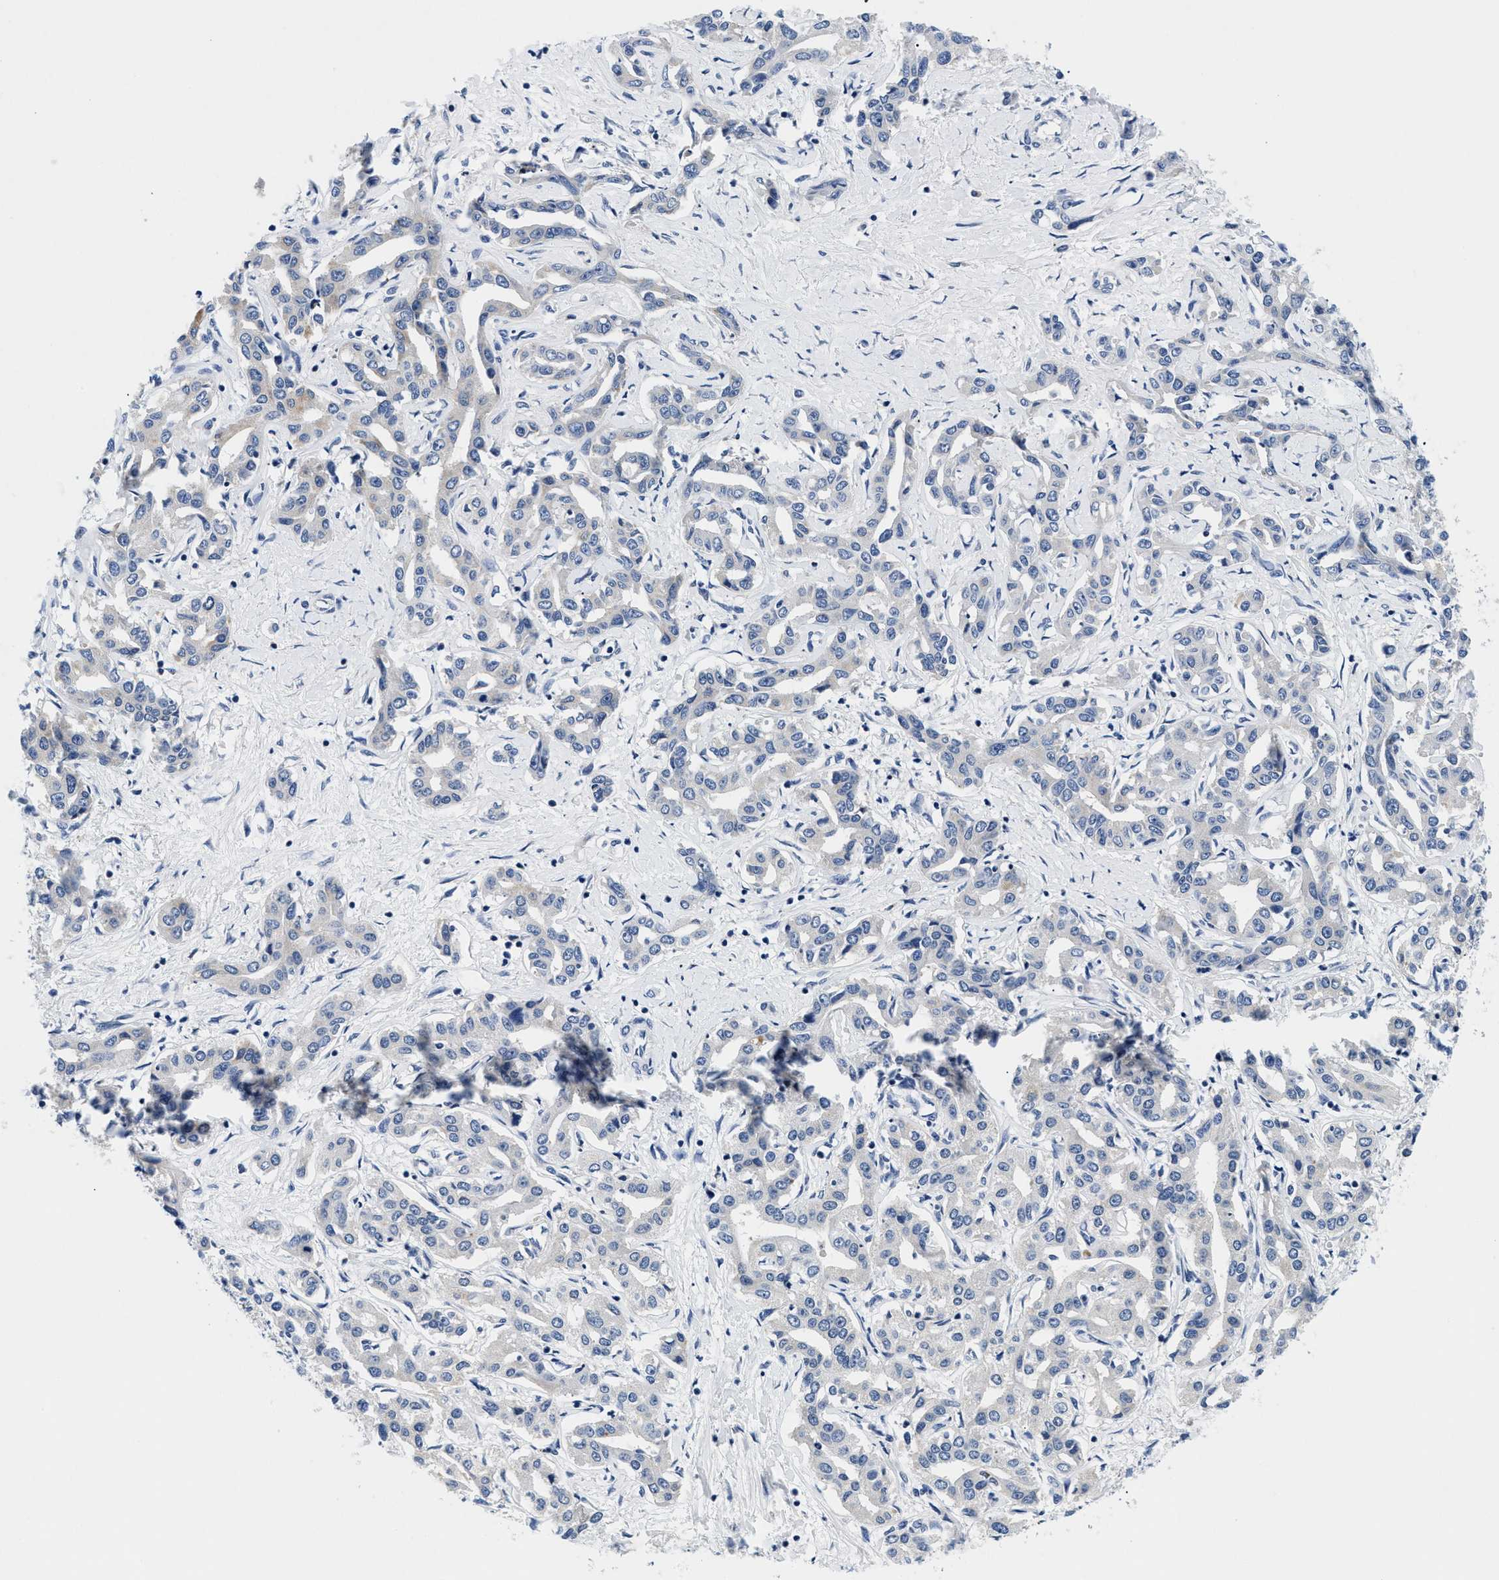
{"staining": {"intensity": "negative", "quantity": "none", "location": "none"}, "tissue": "liver cancer", "cell_type": "Tumor cells", "image_type": "cancer", "snomed": [{"axis": "morphology", "description": "Cholangiocarcinoma"}, {"axis": "topography", "description": "Liver"}], "caption": "Immunohistochemistry (IHC) histopathology image of human liver cancer stained for a protein (brown), which demonstrates no positivity in tumor cells.", "gene": "MEA1", "patient": {"sex": "male", "age": 59}}